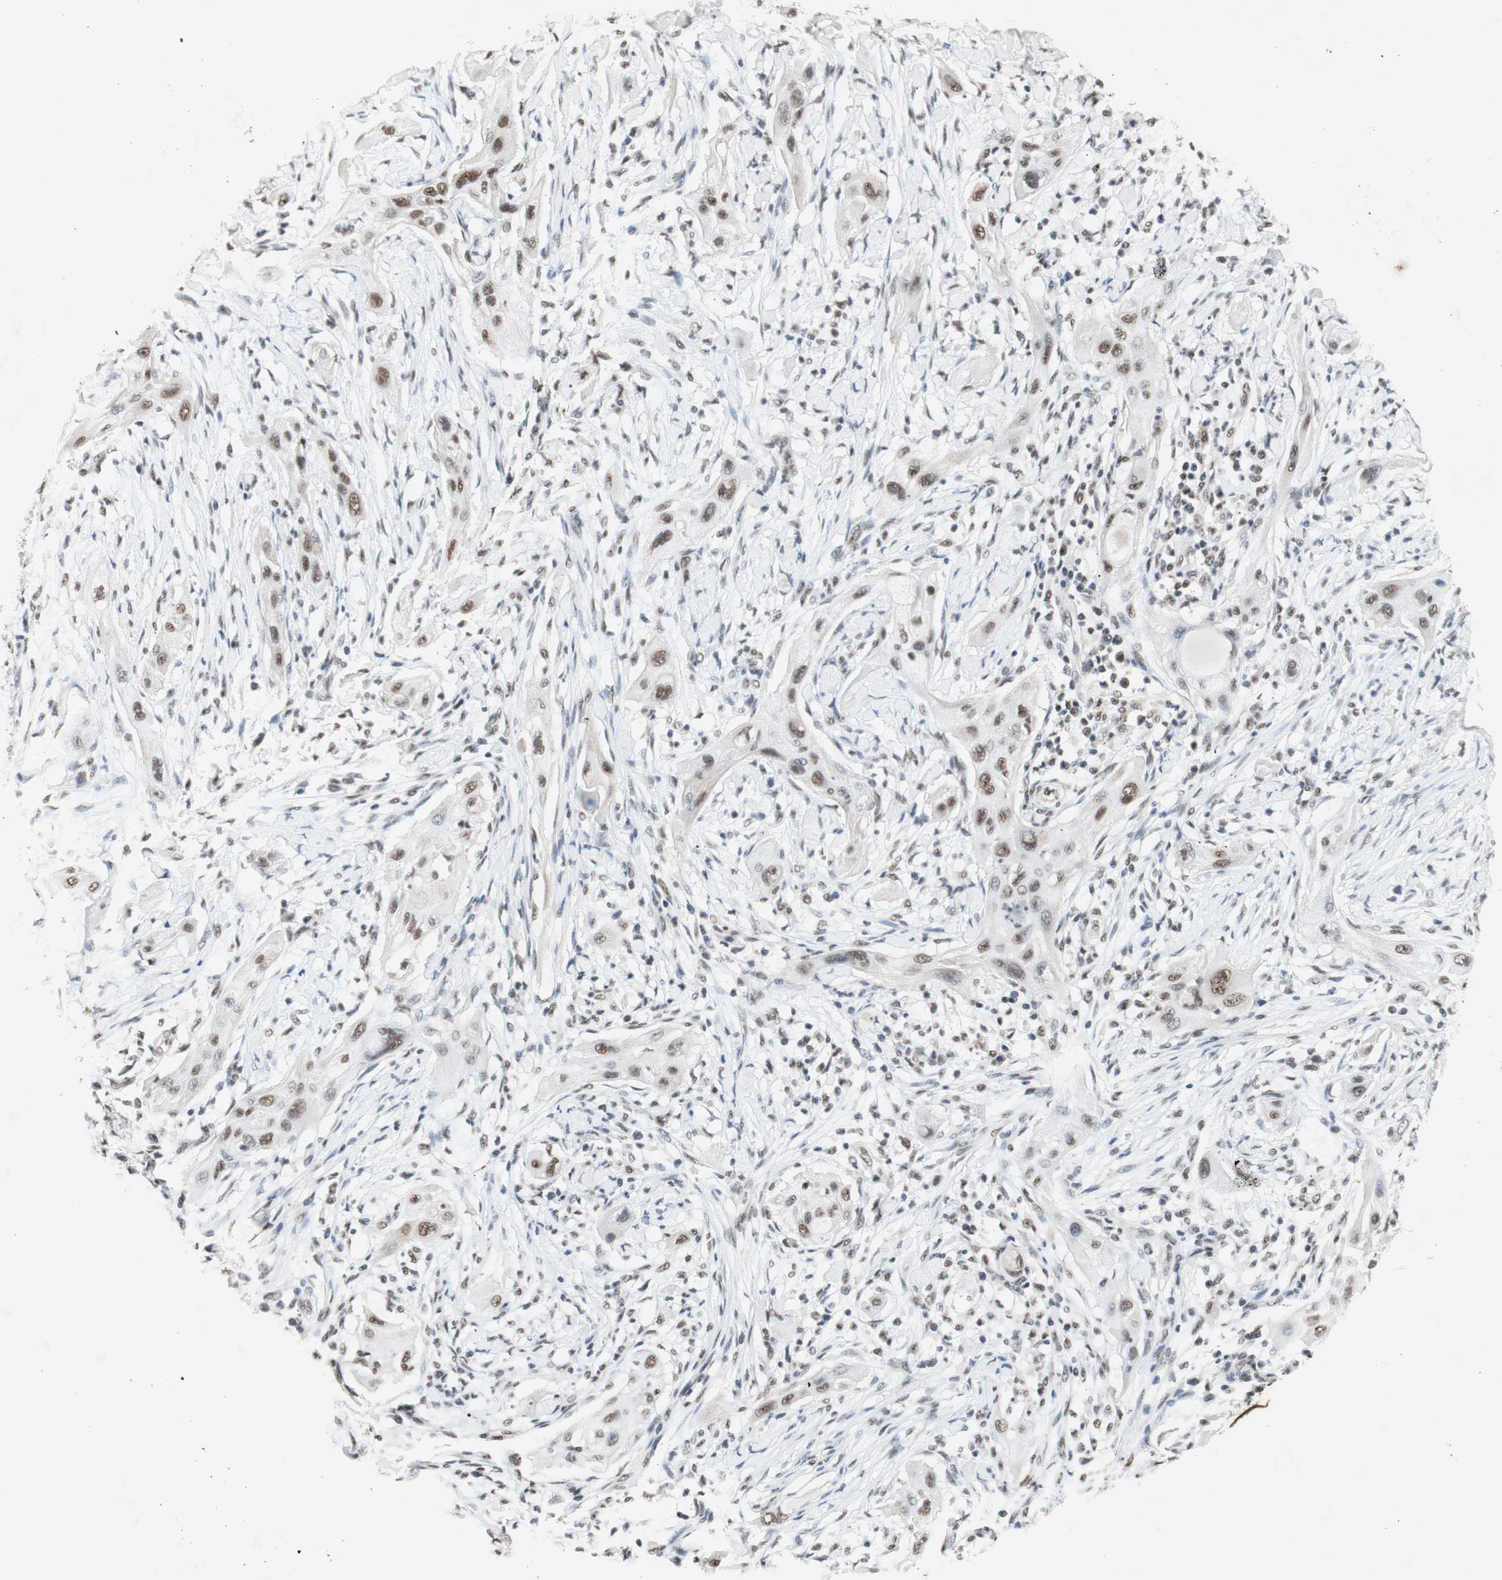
{"staining": {"intensity": "moderate", "quantity": ">75%", "location": "nuclear"}, "tissue": "lung cancer", "cell_type": "Tumor cells", "image_type": "cancer", "snomed": [{"axis": "morphology", "description": "Squamous cell carcinoma, NOS"}, {"axis": "topography", "description": "Lung"}], "caption": "Moderate nuclear positivity is present in approximately >75% of tumor cells in squamous cell carcinoma (lung).", "gene": "SNRPB", "patient": {"sex": "female", "age": 47}}